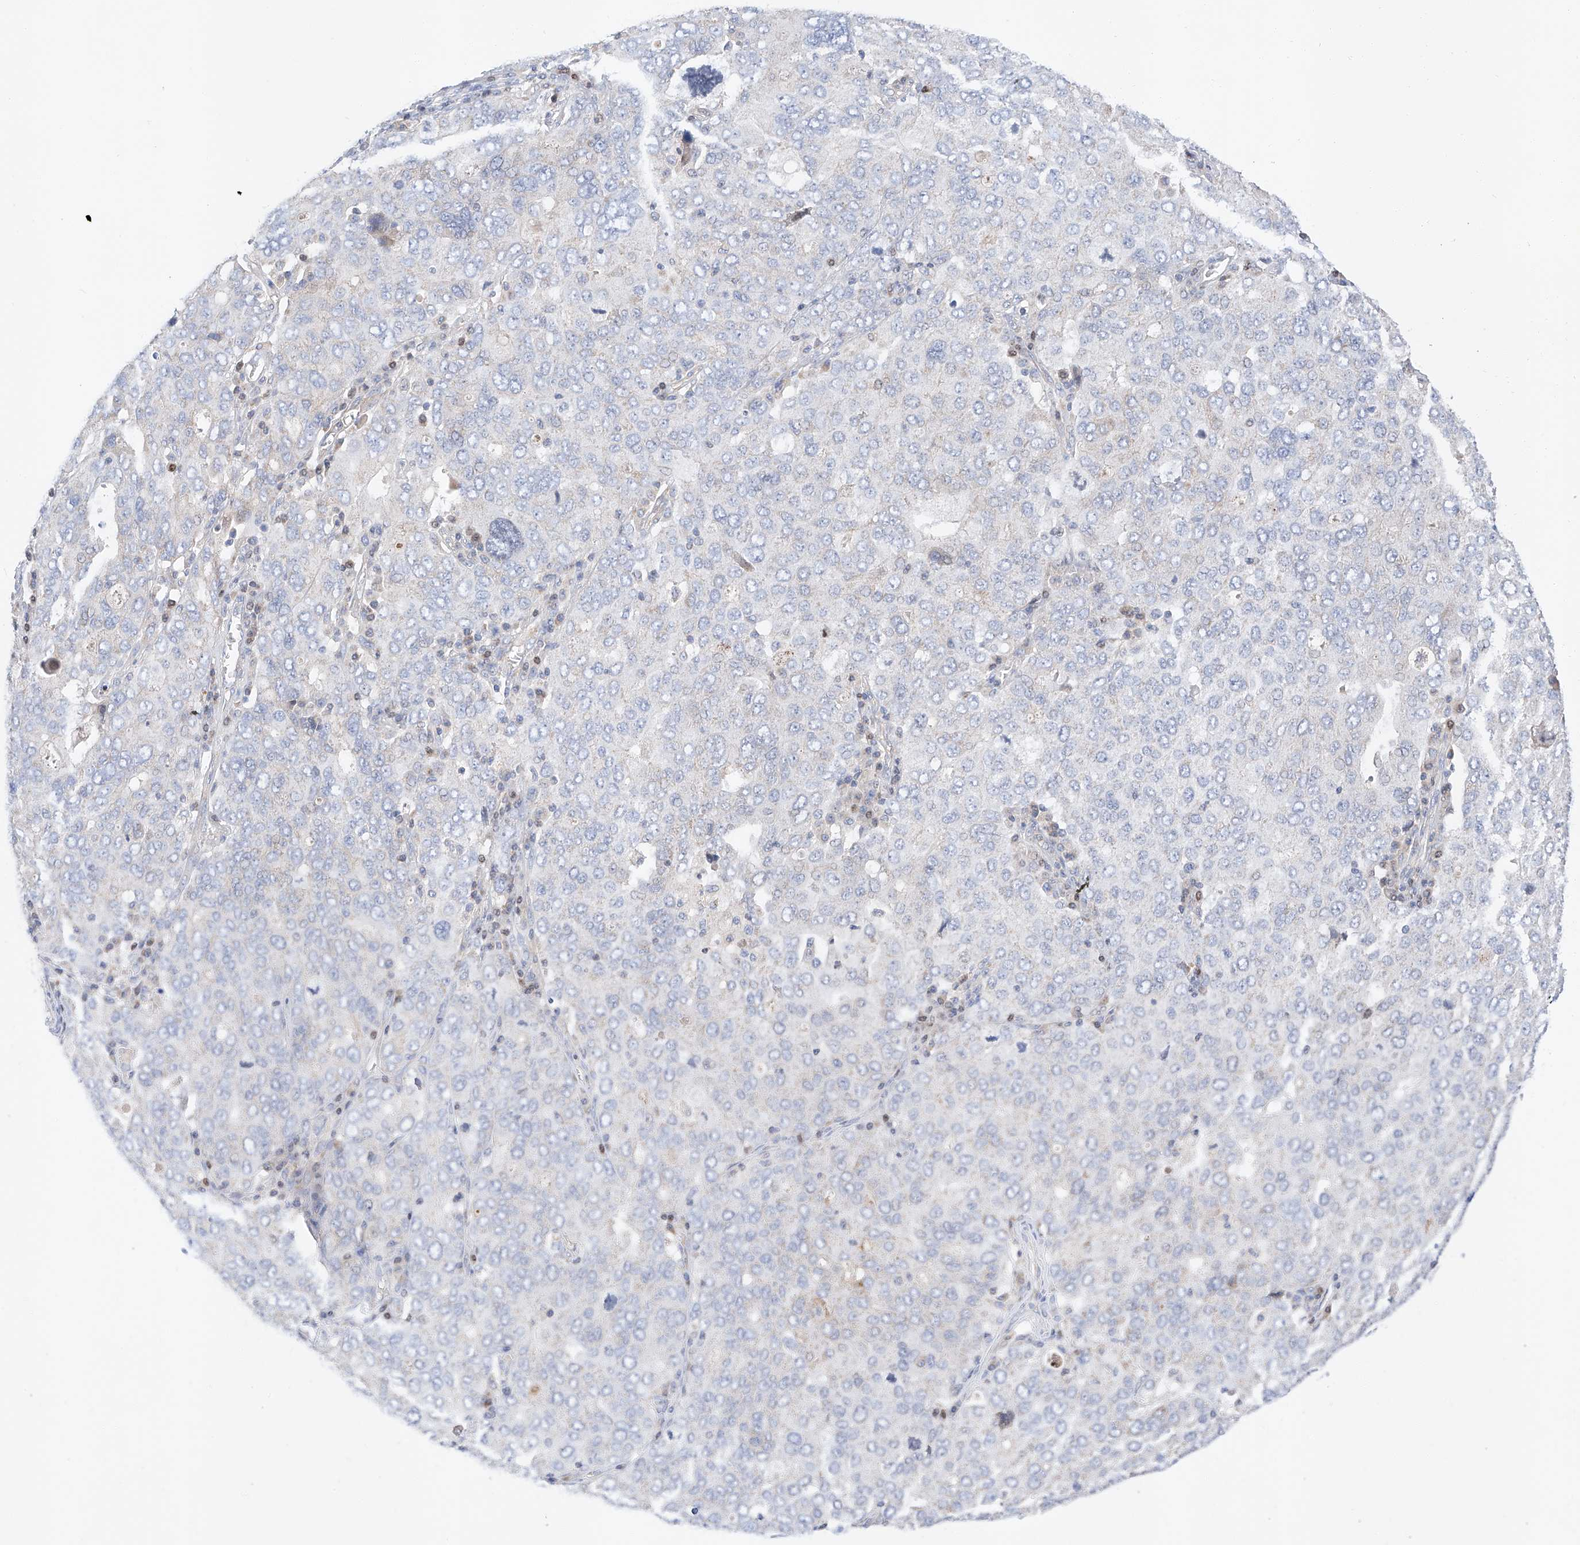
{"staining": {"intensity": "negative", "quantity": "none", "location": "none"}, "tissue": "ovarian cancer", "cell_type": "Tumor cells", "image_type": "cancer", "snomed": [{"axis": "morphology", "description": "Carcinoma, endometroid"}, {"axis": "topography", "description": "Ovary"}], "caption": "Tumor cells are negative for brown protein staining in ovarian cancer (endometroid carcinoma). (Stains: DAB IHC with hematoxylin counter stain, Microscopy: brightfield microscopy at high magnification).", "gene": "C6orf118", "patient": {"sex": "female", "age": 62}}